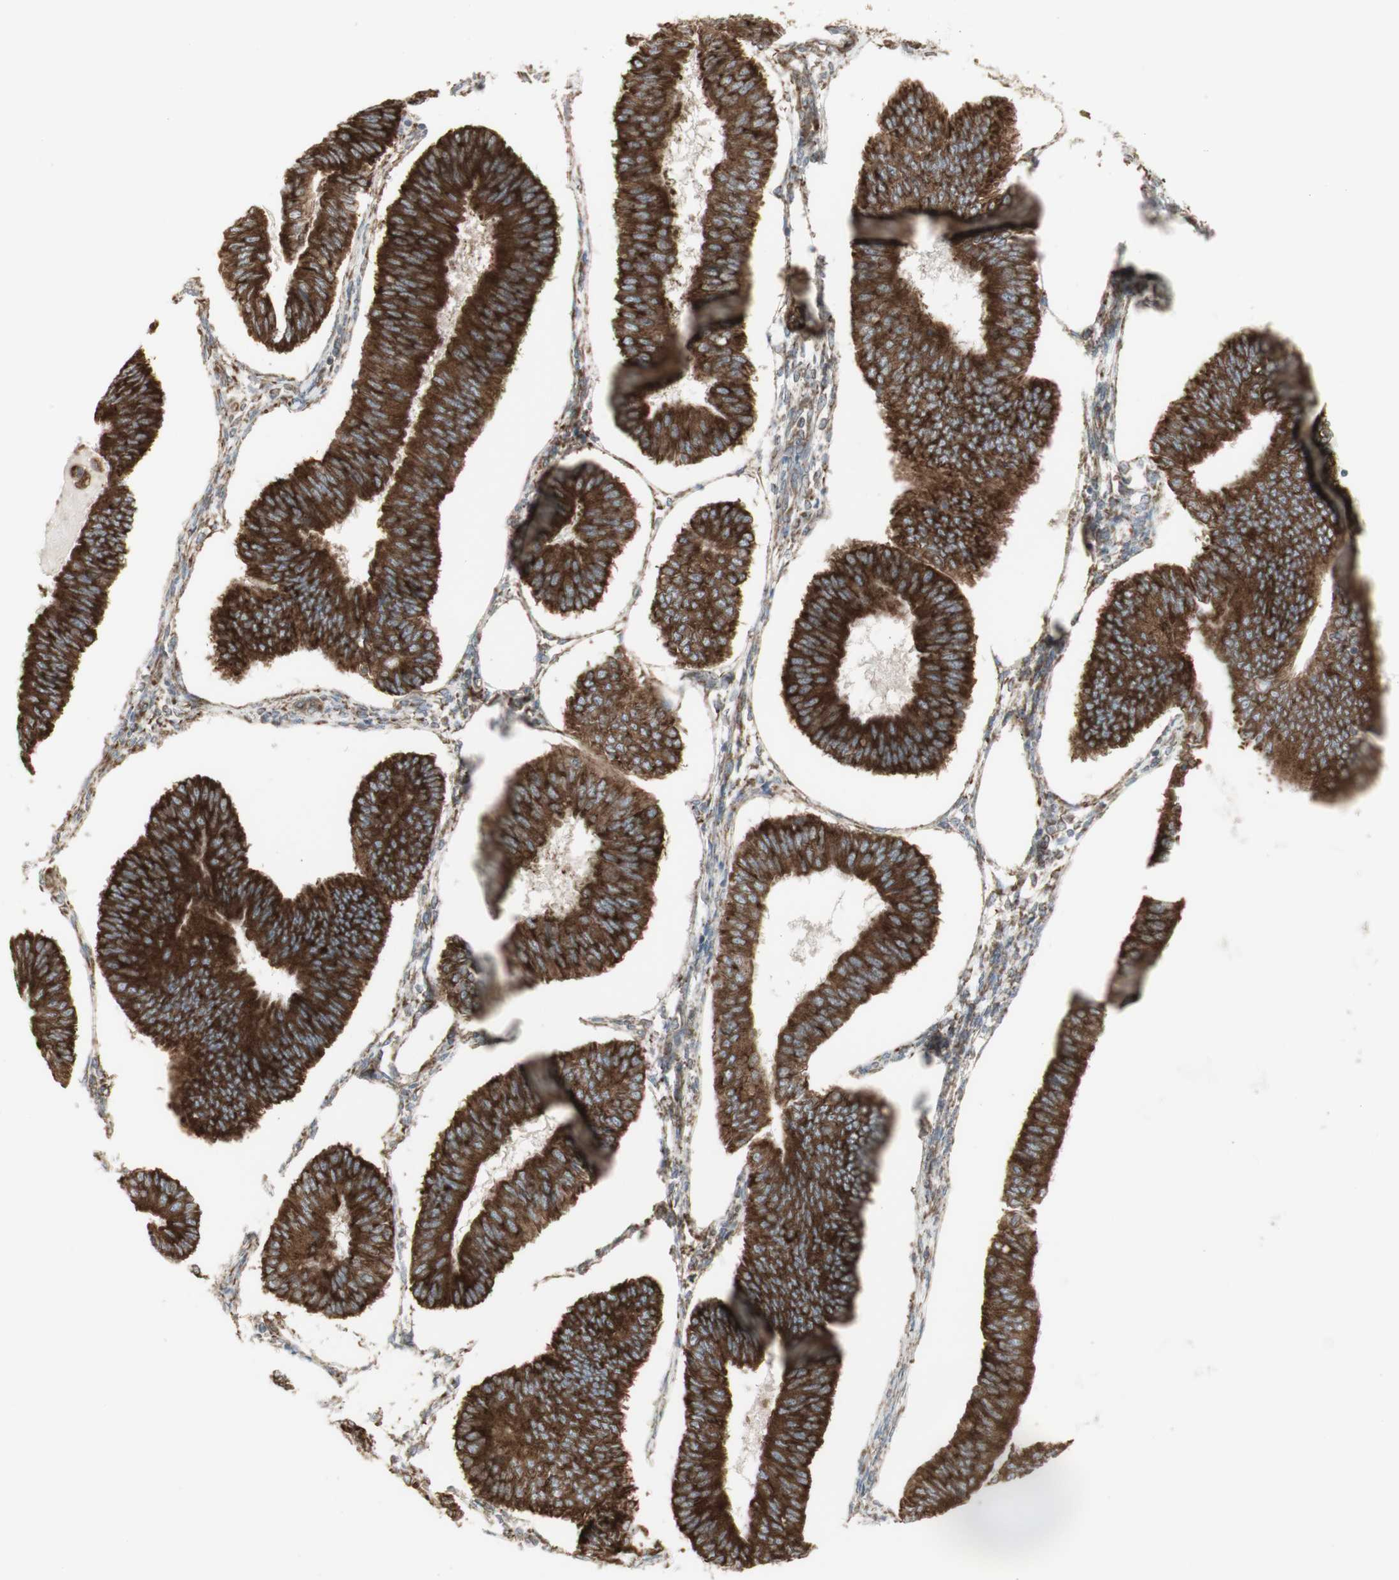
{"staining": {"intensity": "strong", "quantity": ">75%", "location": "cytoplasmic/membranous"}, "tissue": "endometrial cancer", "cell_type": "Tumor cells", "image_type": "cancer", "snomed": [{"axis": "morphology", "description": "Adenocarcinoma, NOS"}, {"axis": "topography", "description": "Endometrium"}], "caption": "Endometrial cancer (adenocarcinoma) stained with a brown dye reveals strong cytoplasmic/membranous positive staining in approximately >75% of tumor cells.", "gene": "FKBP3", "patient": {"sex": "female", "age": 58}}